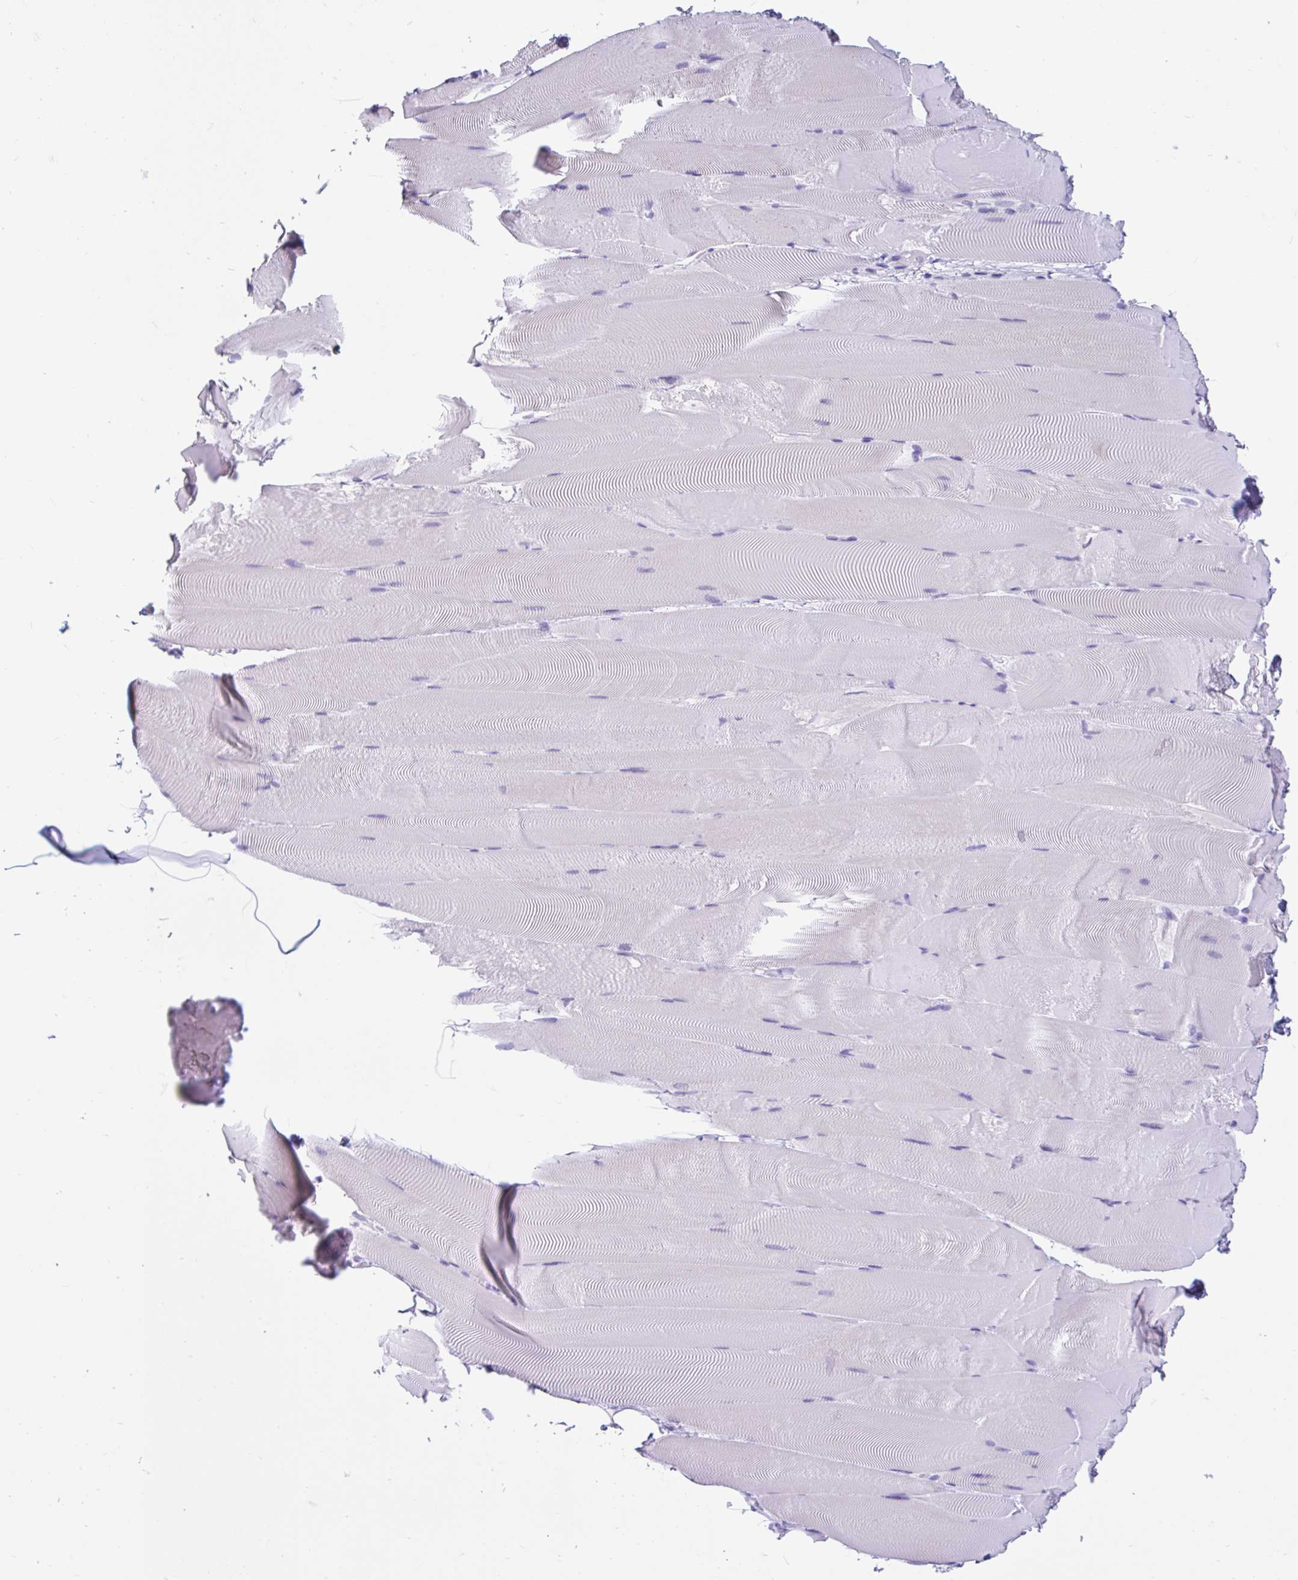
{"staining": {"intensity": "negative", "quantity": "none", "location": "none"}, "tissue": "skeletal muscle", "cell_type": "Myocytes", "image_type": "normal", "snomed": [{"axis": "morphology", "description": "Normal tissue, NOS"}, {"axis": "topography", "description": "Skeletal muscle"}], "caption": "This is a photomicrograph of immunohistochemistry (IHC) staining of normal skeletal muscle, which shows no staining in myocytes. The staining was performed using DAB (3,3'-diaminobenzidine) to visualize the protein expression in brown, while the nuclei were stained in blue with hematoxylin (Magnification: 20x).", "gene": "ZNF319", "patient": {"sex": "female", "age": 64}}